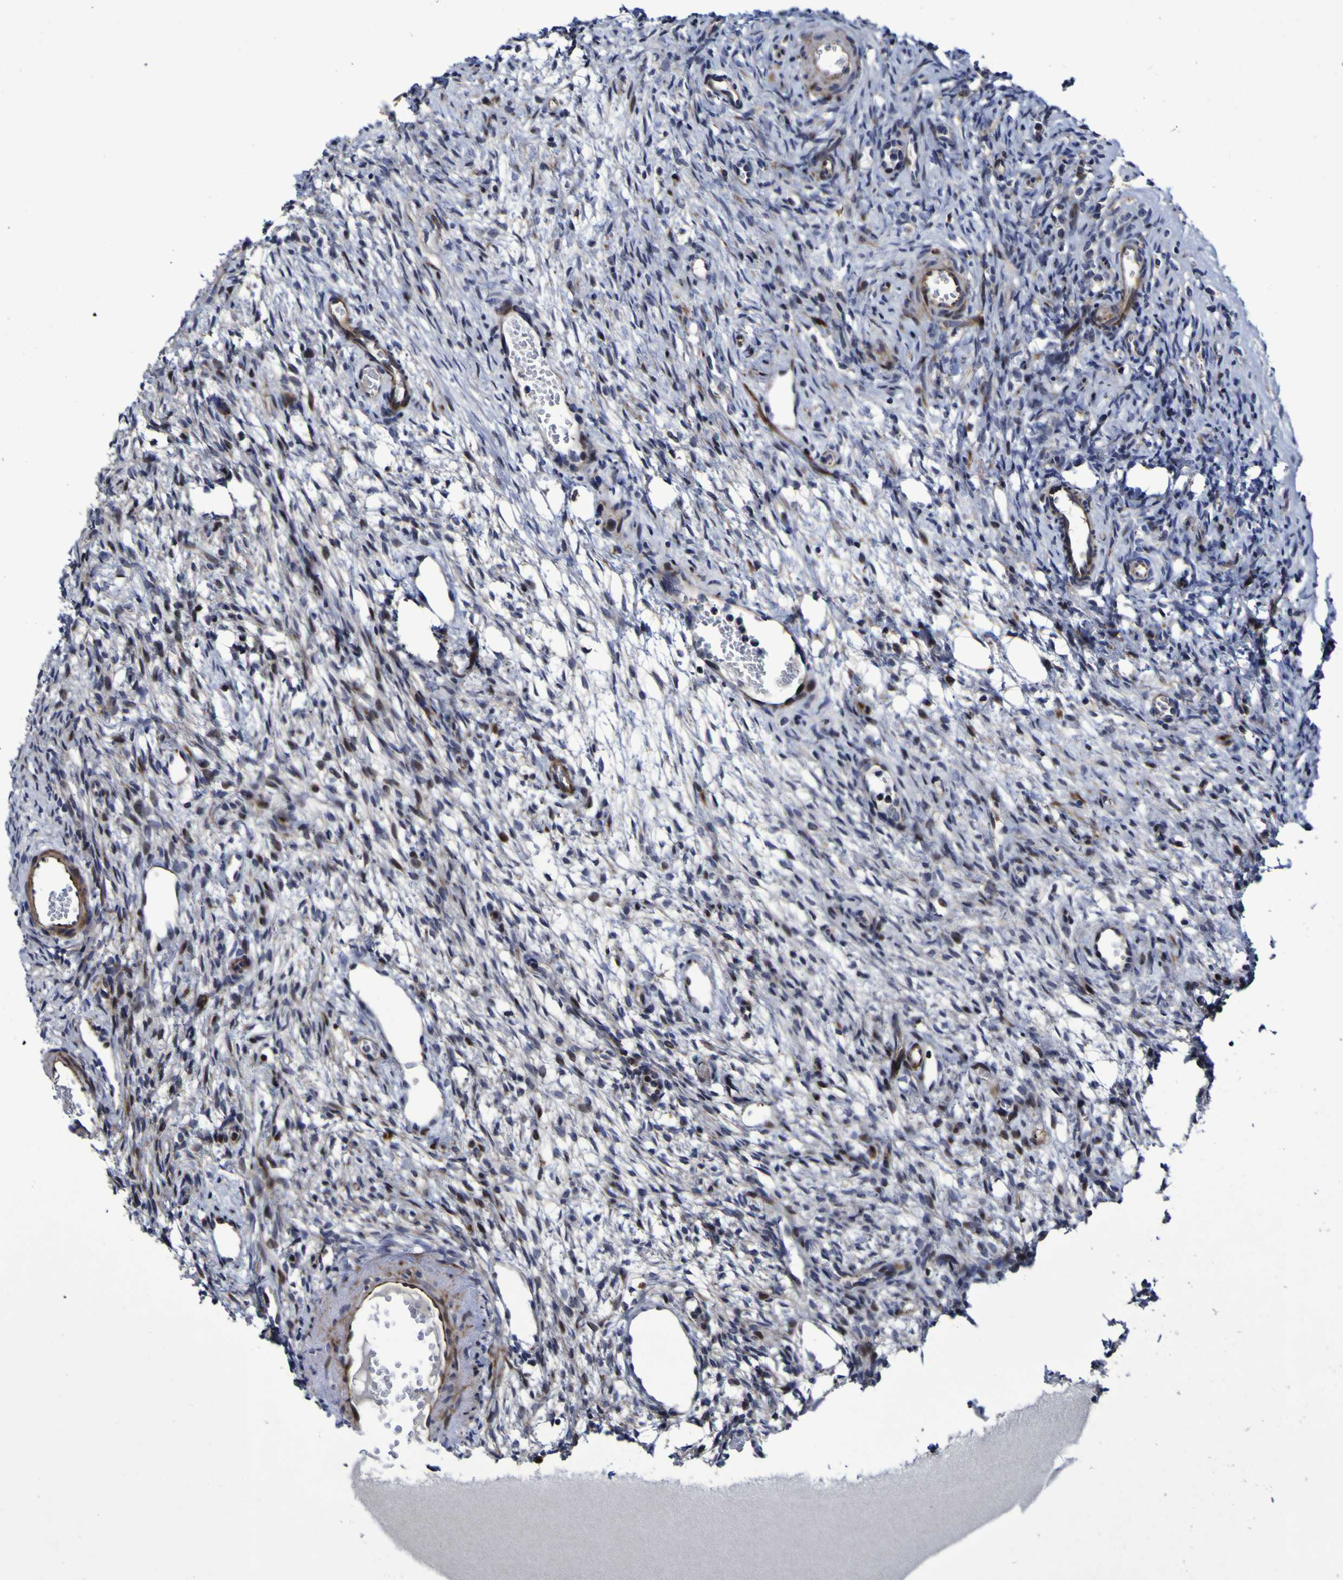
{"staining": {"intensity": "moderate", "quantity": "25%-75%", "location": "cytoplasmic/membranous,nuclear"}, "tissue": "ovary", "cell_type": "Ovarian stroma cells", "image_type": "normal", "snomed": [{"axis": "morphology", "description": "Normal tissue, NOS"}, {"axis": "topography", "description": "Ovary"}], "caption": "This histopathology image shows unremarkable ovary stained with immunohistochemistry (IHC) to label a protein in brown. The cytoplasmic/membranous,nuclear of ovarian stroma cells show moderate positivity for the protein. Nuclei are counter-stained blue.", "gene": "MGLL", "patient": {"sex": "female", "age": 33}}